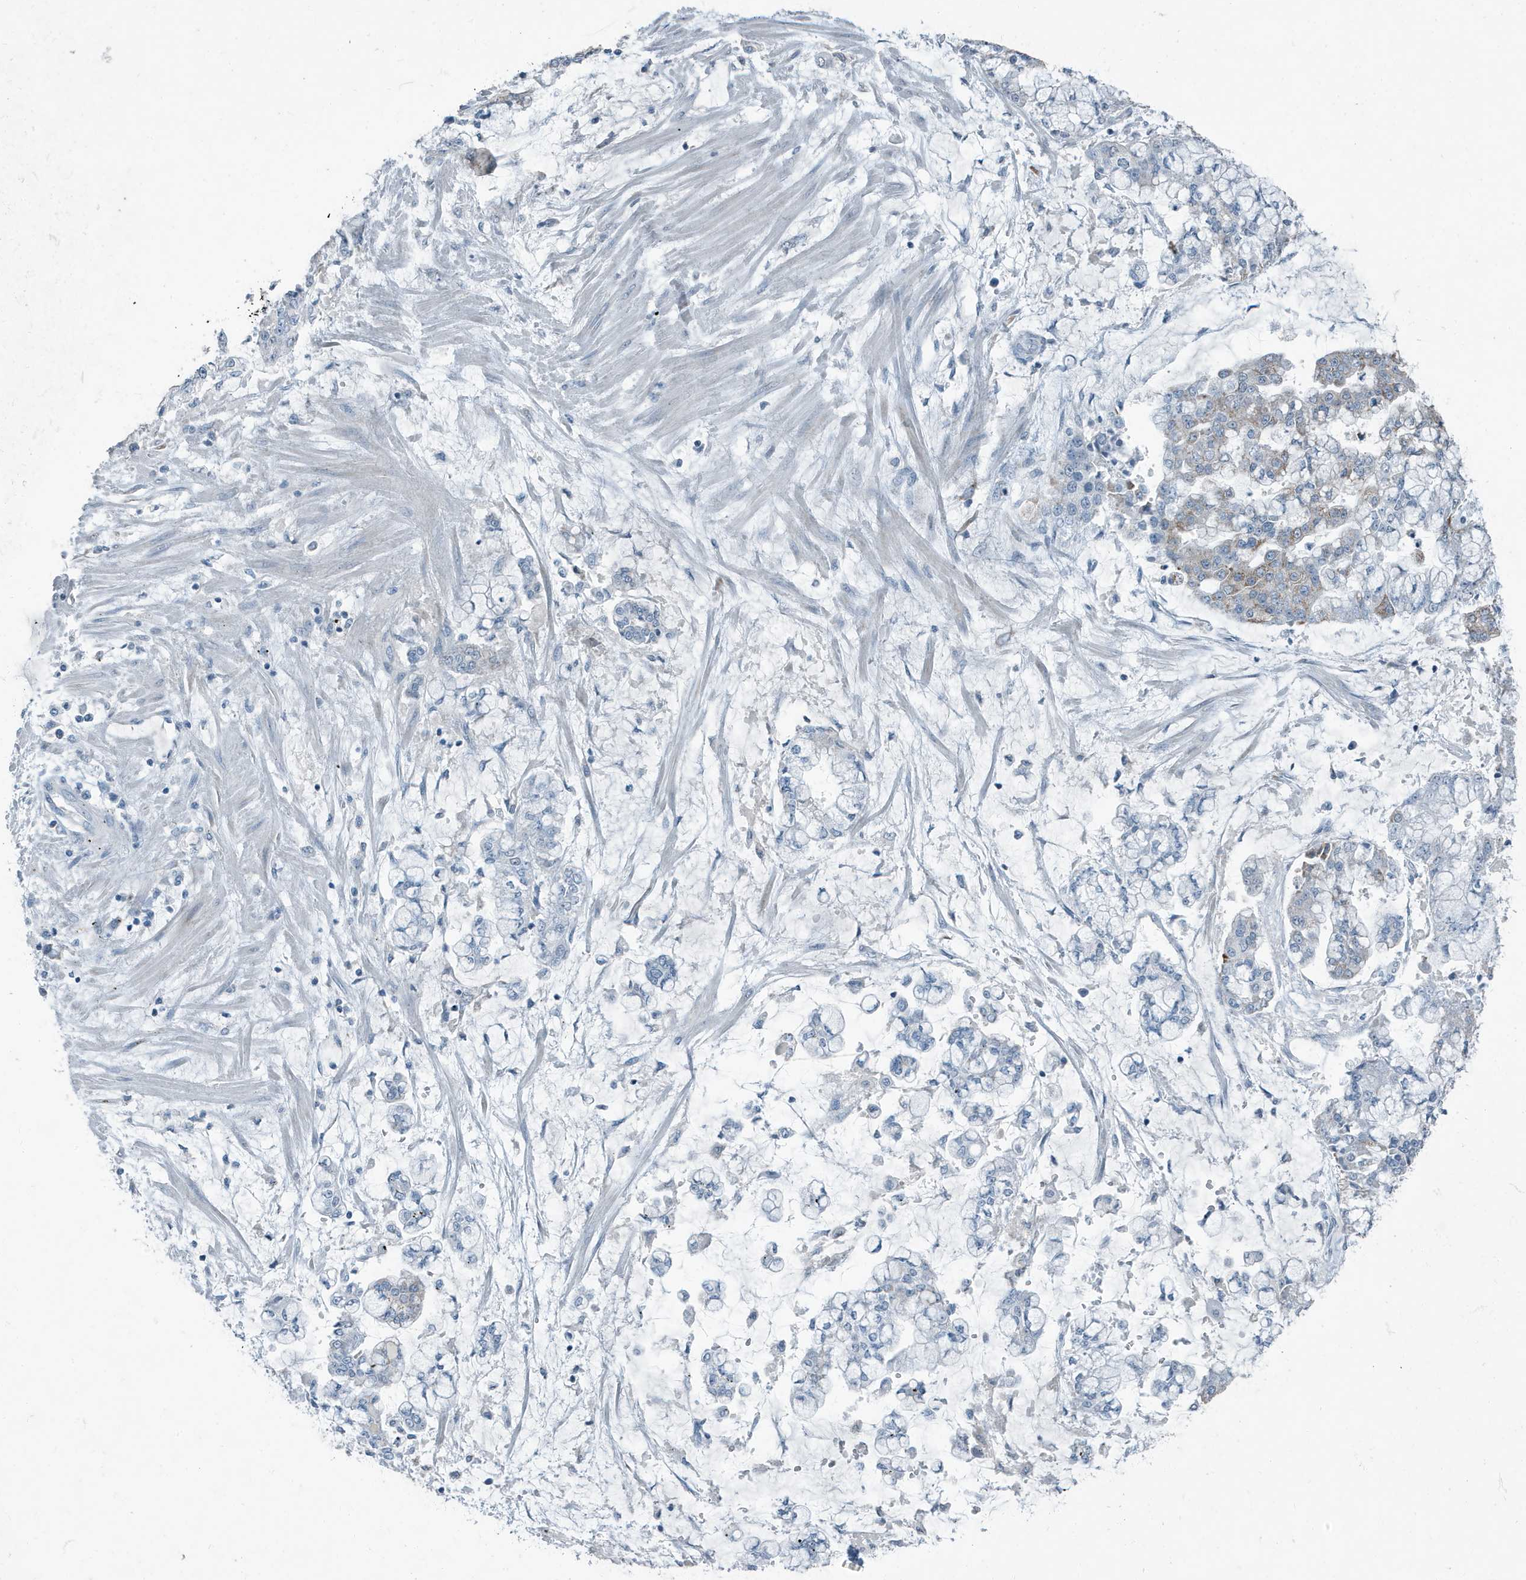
{"staining": {"intensity": "weak", "quantity": "<25%", "location": "cytoplasmic/membranous"}, "tissue": "stomach cancer", "cell_type": "Tumor cells", "image_type": "cancer", "snomed": [{"axis": "morphology", "description": "Normal tissue, NOS"}, {"axis": "morphology", "description": "Adenocarcinoma, NOS"}, {"axis": "topography", "description": "Stomach, upper"}, {"axis": "topography", "description": "Stomach"}], "caption": "This is an IHC histopathology image of human stomach adenocarcinoma. There is no staining in tumor cells.", "gene": "FAM162A", "patient": {"sex": "male", "age": 76}}